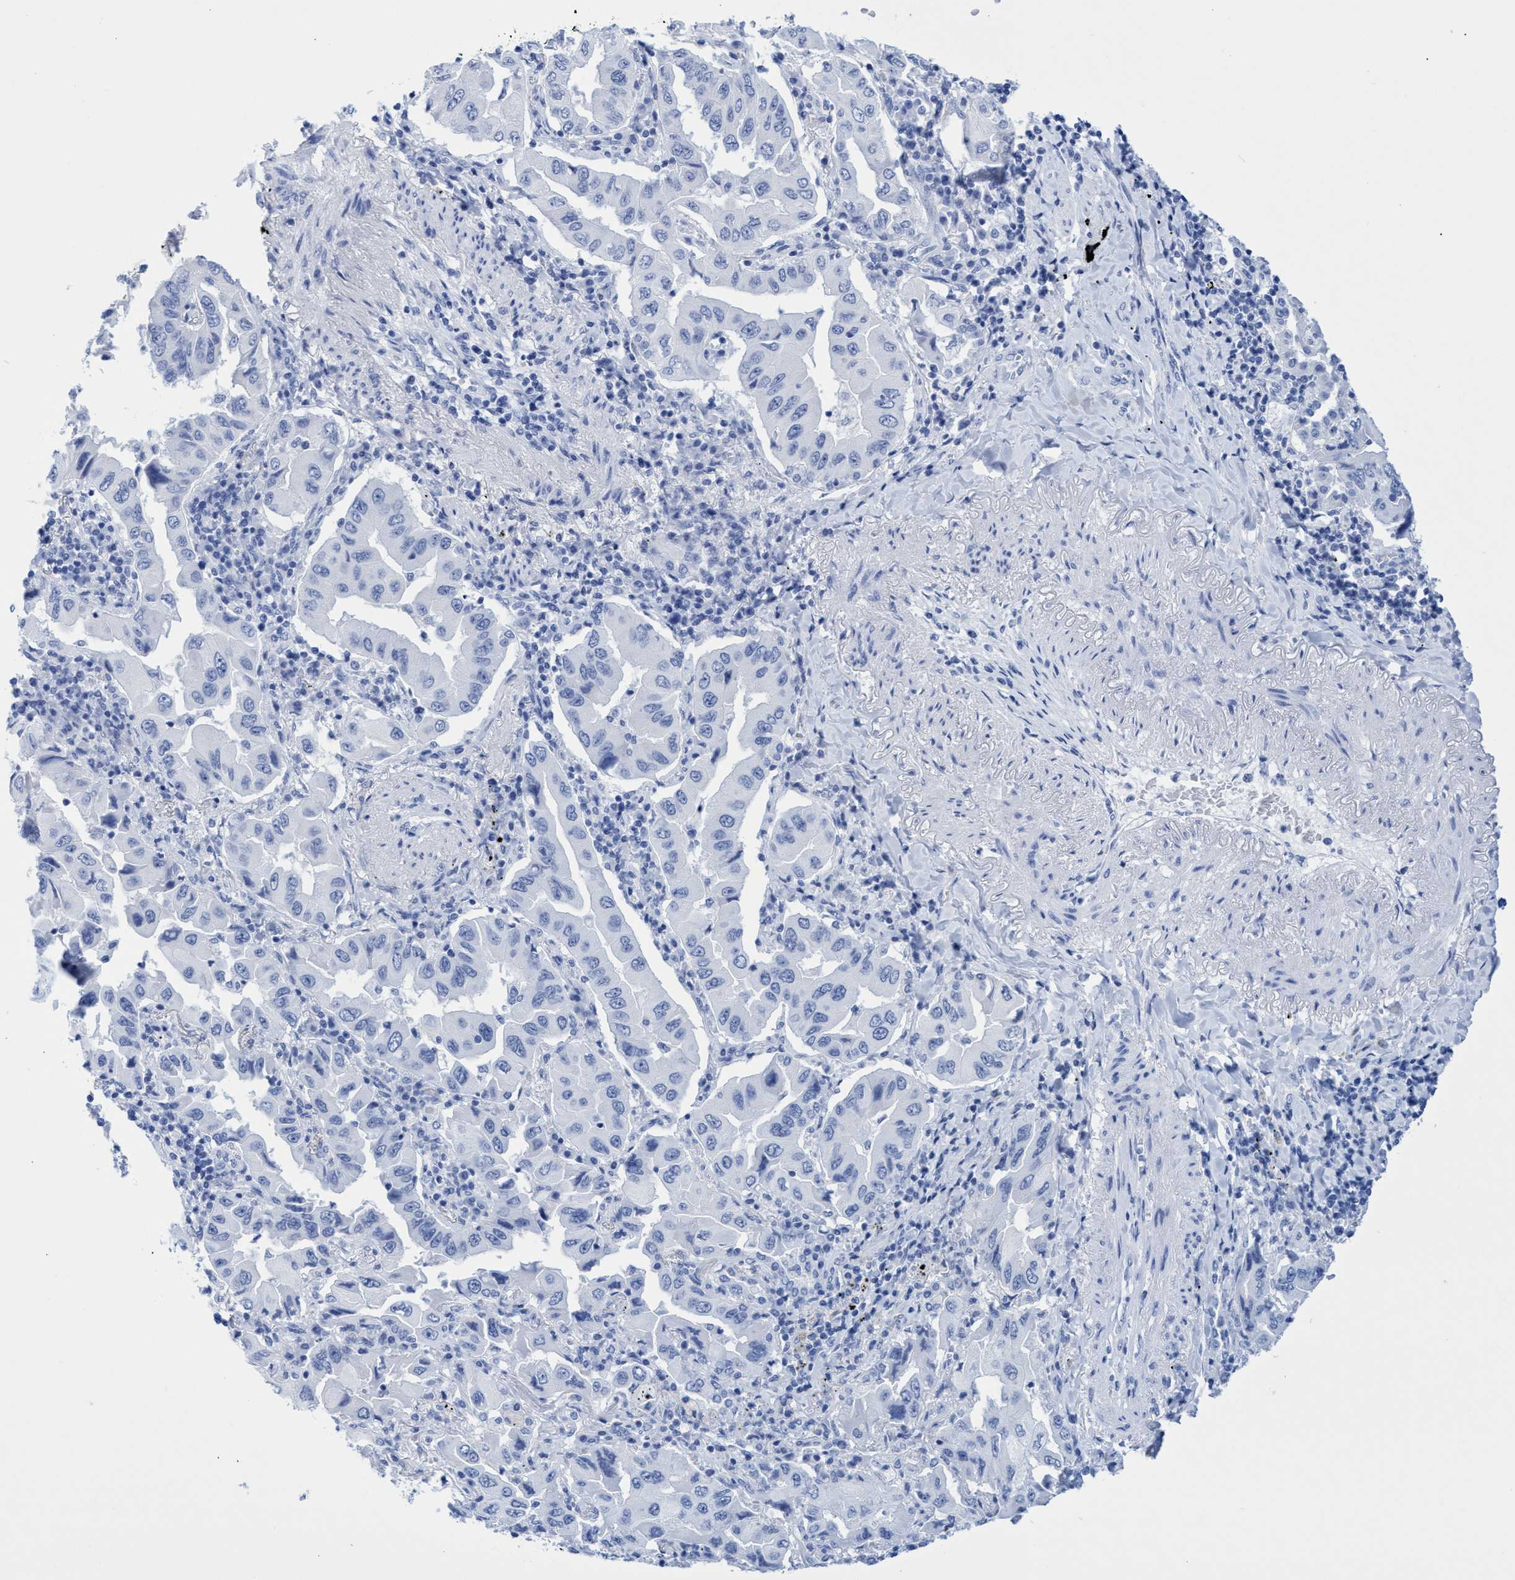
{"staining": {"intensity": "negative", "quantity": "none", "location": "none"}, "tissue": "lung cancer", "cell_type": "Tumor cells", "image_type": "cancer", "snomed": [{"axis": "morphology", "description": "Adenocarcinoma, NOS"}, {"axis": "topography", "description": "Lung"}], "caption": "Lung cancer (adenocarcinoma) was stained to show a protein in brown. There is no significant staining in tumor cells.", "gene": "INSL6", "patient": {"sex": "female", "age": 65}}